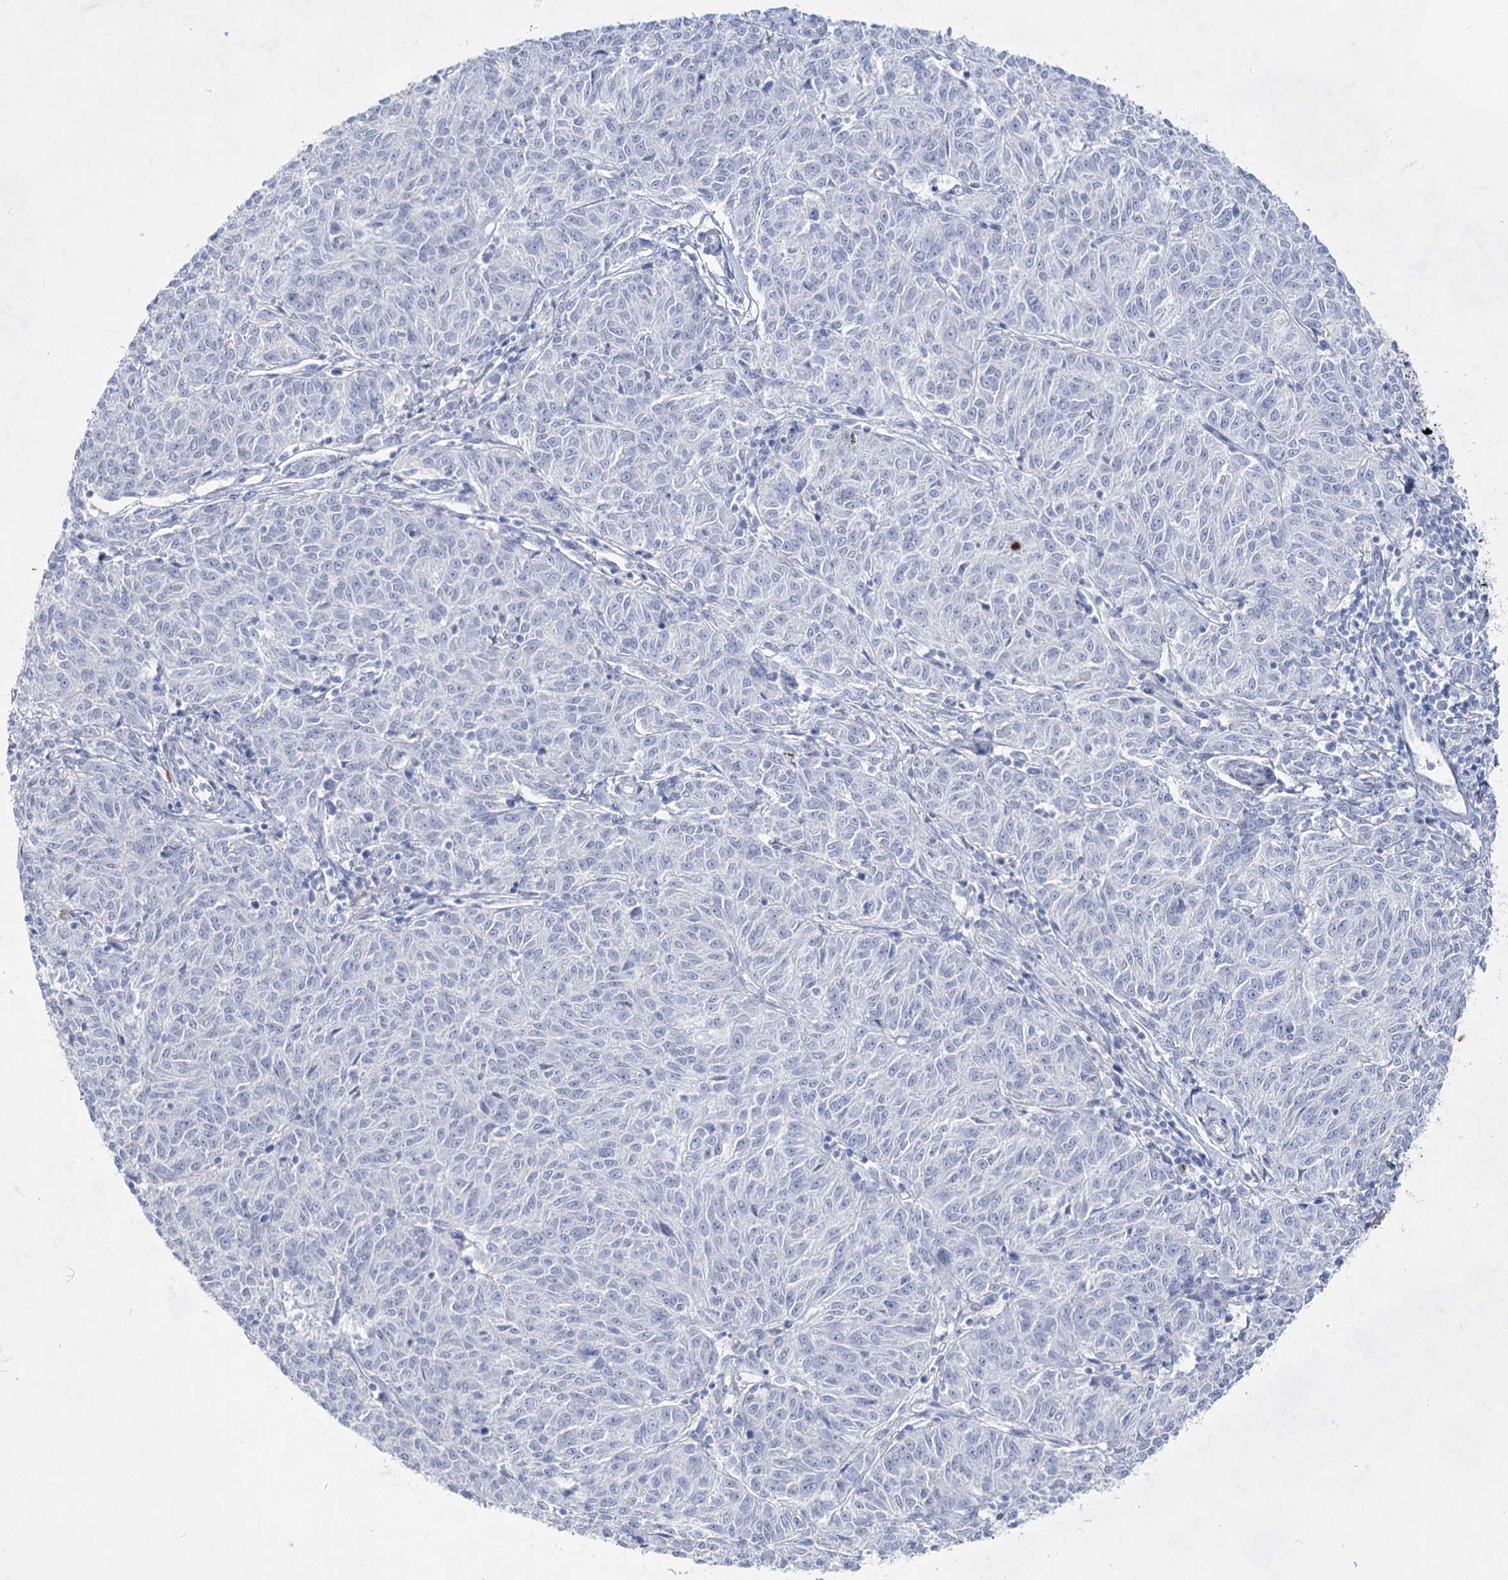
{"staining": {"intensity": "negative", "quantity": "none", "location": "none"}, "tissue": "melanoma", "cell_type": "Tumor cells", "image_type": "cancer", "snomed": [{"axis": "morphology", "description": "Malignant melanoma, NOS"}, {"axis": "topography", "description": "Skin"}], "caption": "Immunohistochemistry photomicrograph of neoplastic tissue: melanoma stained with DAB displays no significant protein expression in tumor cells.", "gene": "ACRV1", "patient": {"sex": "female", "age": 72}}